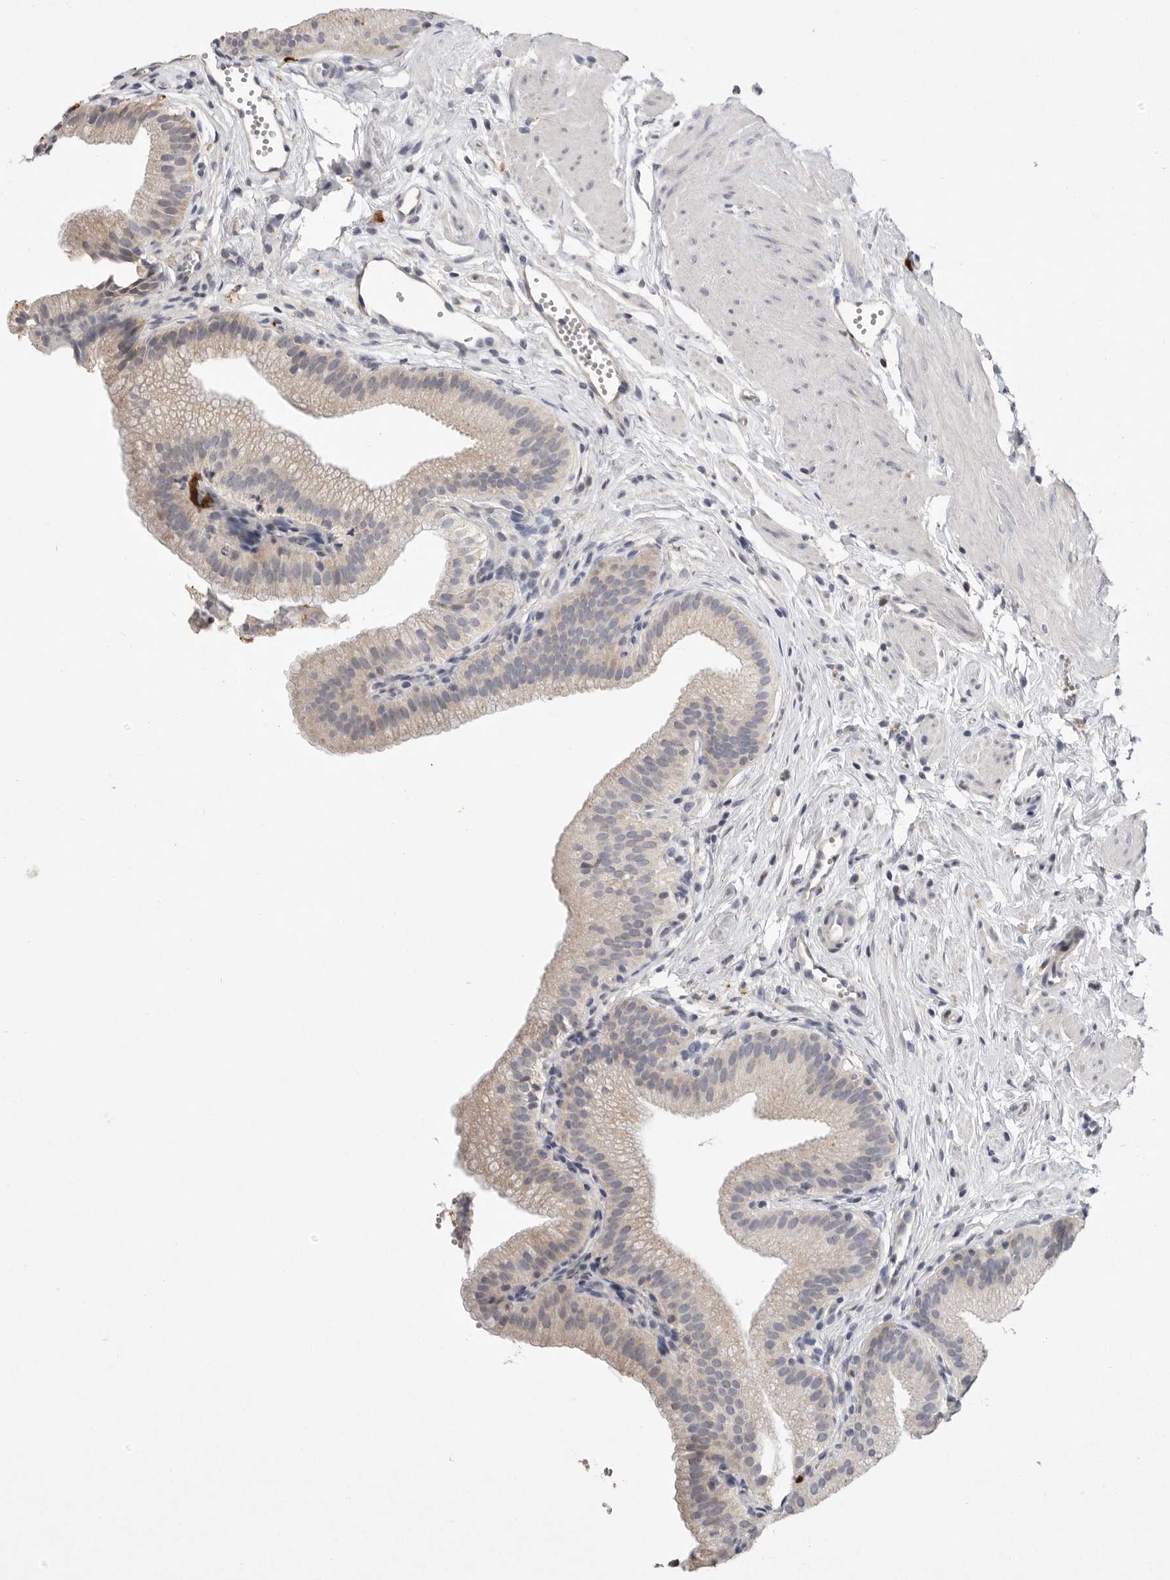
{"staining": {"intensity": "weak", "quantity": "<25%", "location": "cytoplasmic/membranous"}, "tissue": "gallbladder", "cell_type": "Glandular cells", "image_type": "normal", "snomed": [{"axis": "morphology", "description": "Normal tissue, NOS"}, {"axis": "topography", "description": "Gallbladder"}, {"axis": "topography", "description": "Peripheral nerve tissue"}], "caption": "This is an immunohistochemistry (IHC) histopathology image of unremarkable human gallbladder. There is no staining in glandular cells.", "gene": "LTBR", "patient": {"sex": "male", "age": 38}}